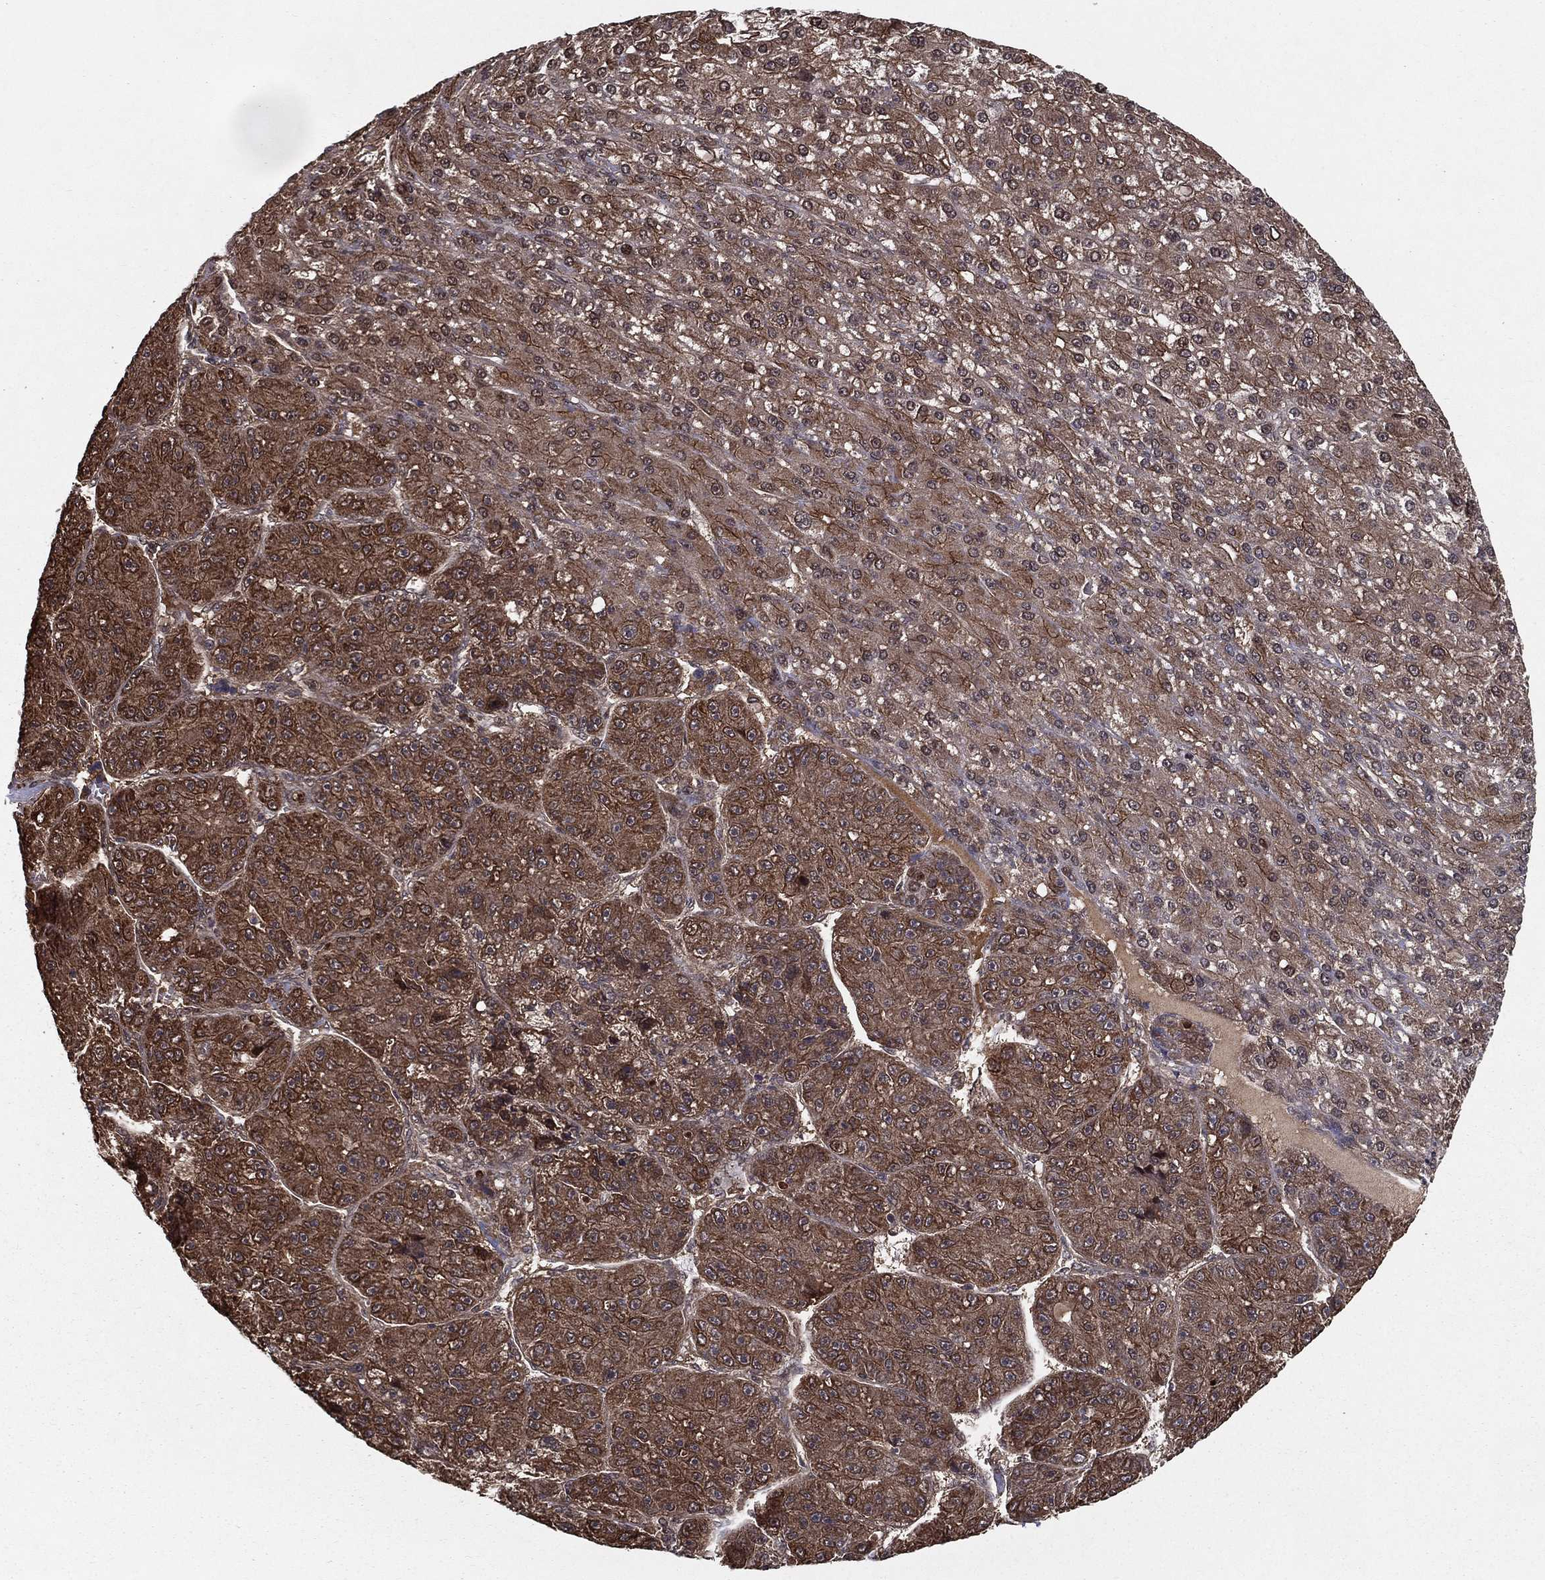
{"staining": {"intensity": "moderate", "quantity": ">75%", "location": "cytoplasmic/membranous"}, "tissue": "liver cancer", "cell_type": "Tumor cells", "image_type": "cancer", "snomed": [{"axis": "morphology", "description": "Carcinoma, Hepatocellular, NOS"}, {"axis": "topography", "description": "Liver"}], "caption": "Tumor cells display moderate cytoplasmic/membranous positivity in approximately >75% of cells in hepatocellular carcinoma (liver).", "gene": "SLC6A6", "patient": {"sex": "male", "age": 67}}